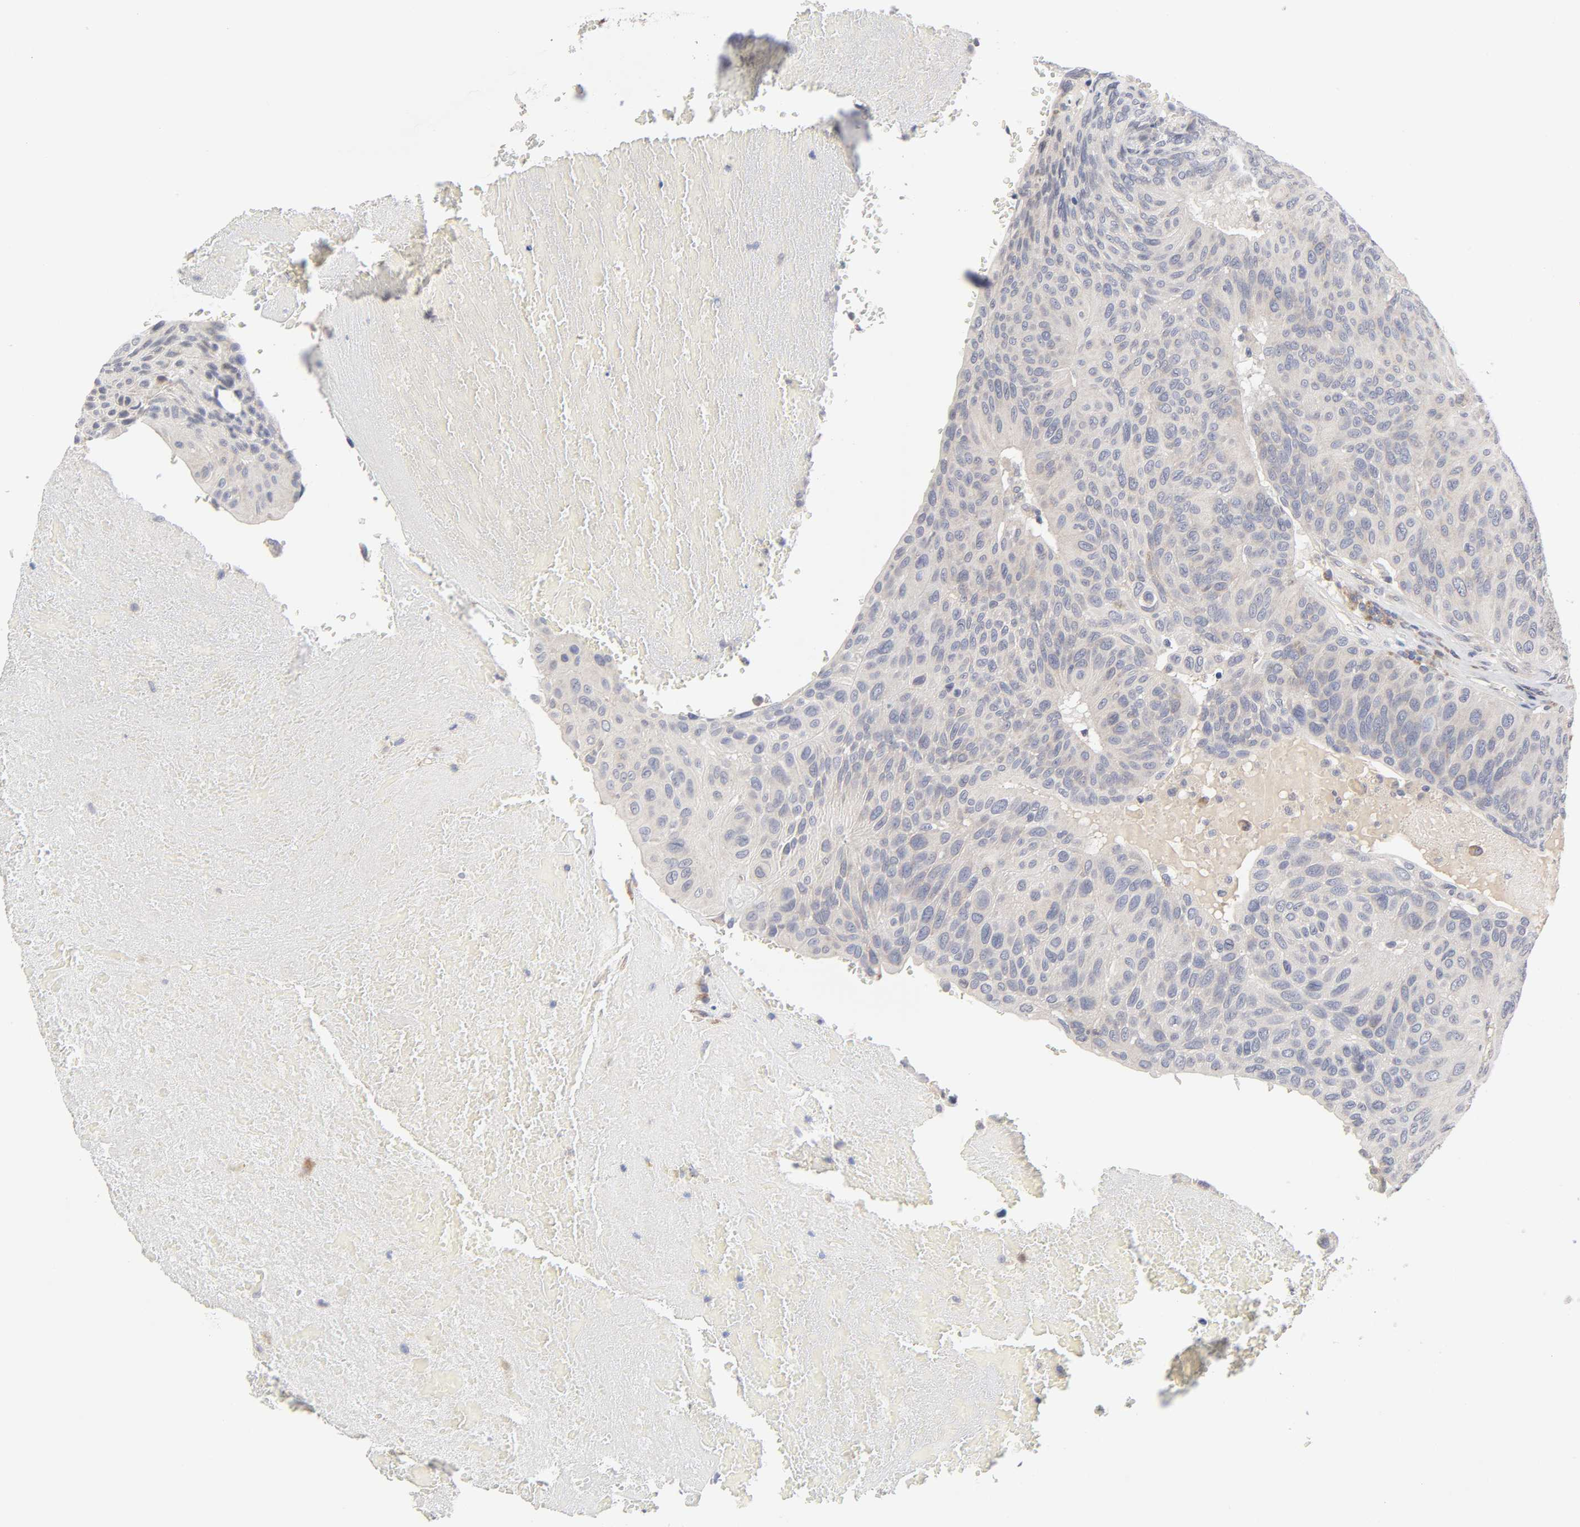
{"staining": {"intensity": "weak", "quantity": "25%-75%", "location": "cytoplasmic/membranous"}, "tissue": "urothelial cancer", "cell_type": "Tumor cells", "image_type": "cancer", "snomed": [{"axis": "morphology", "description": "Urothelial carcinoma, High grade"}, {"axis": "topography", "description": "Urinary bladder"}], "caption": "Immunohistochemical staining of high-grade urothelial carcinoma displays low levels of weak cytoplasmic/membranous expression in approximately 25%-75% of tumor cells.", "gene": "IL4R", "patient": {"sex": "male", "age": 66}}